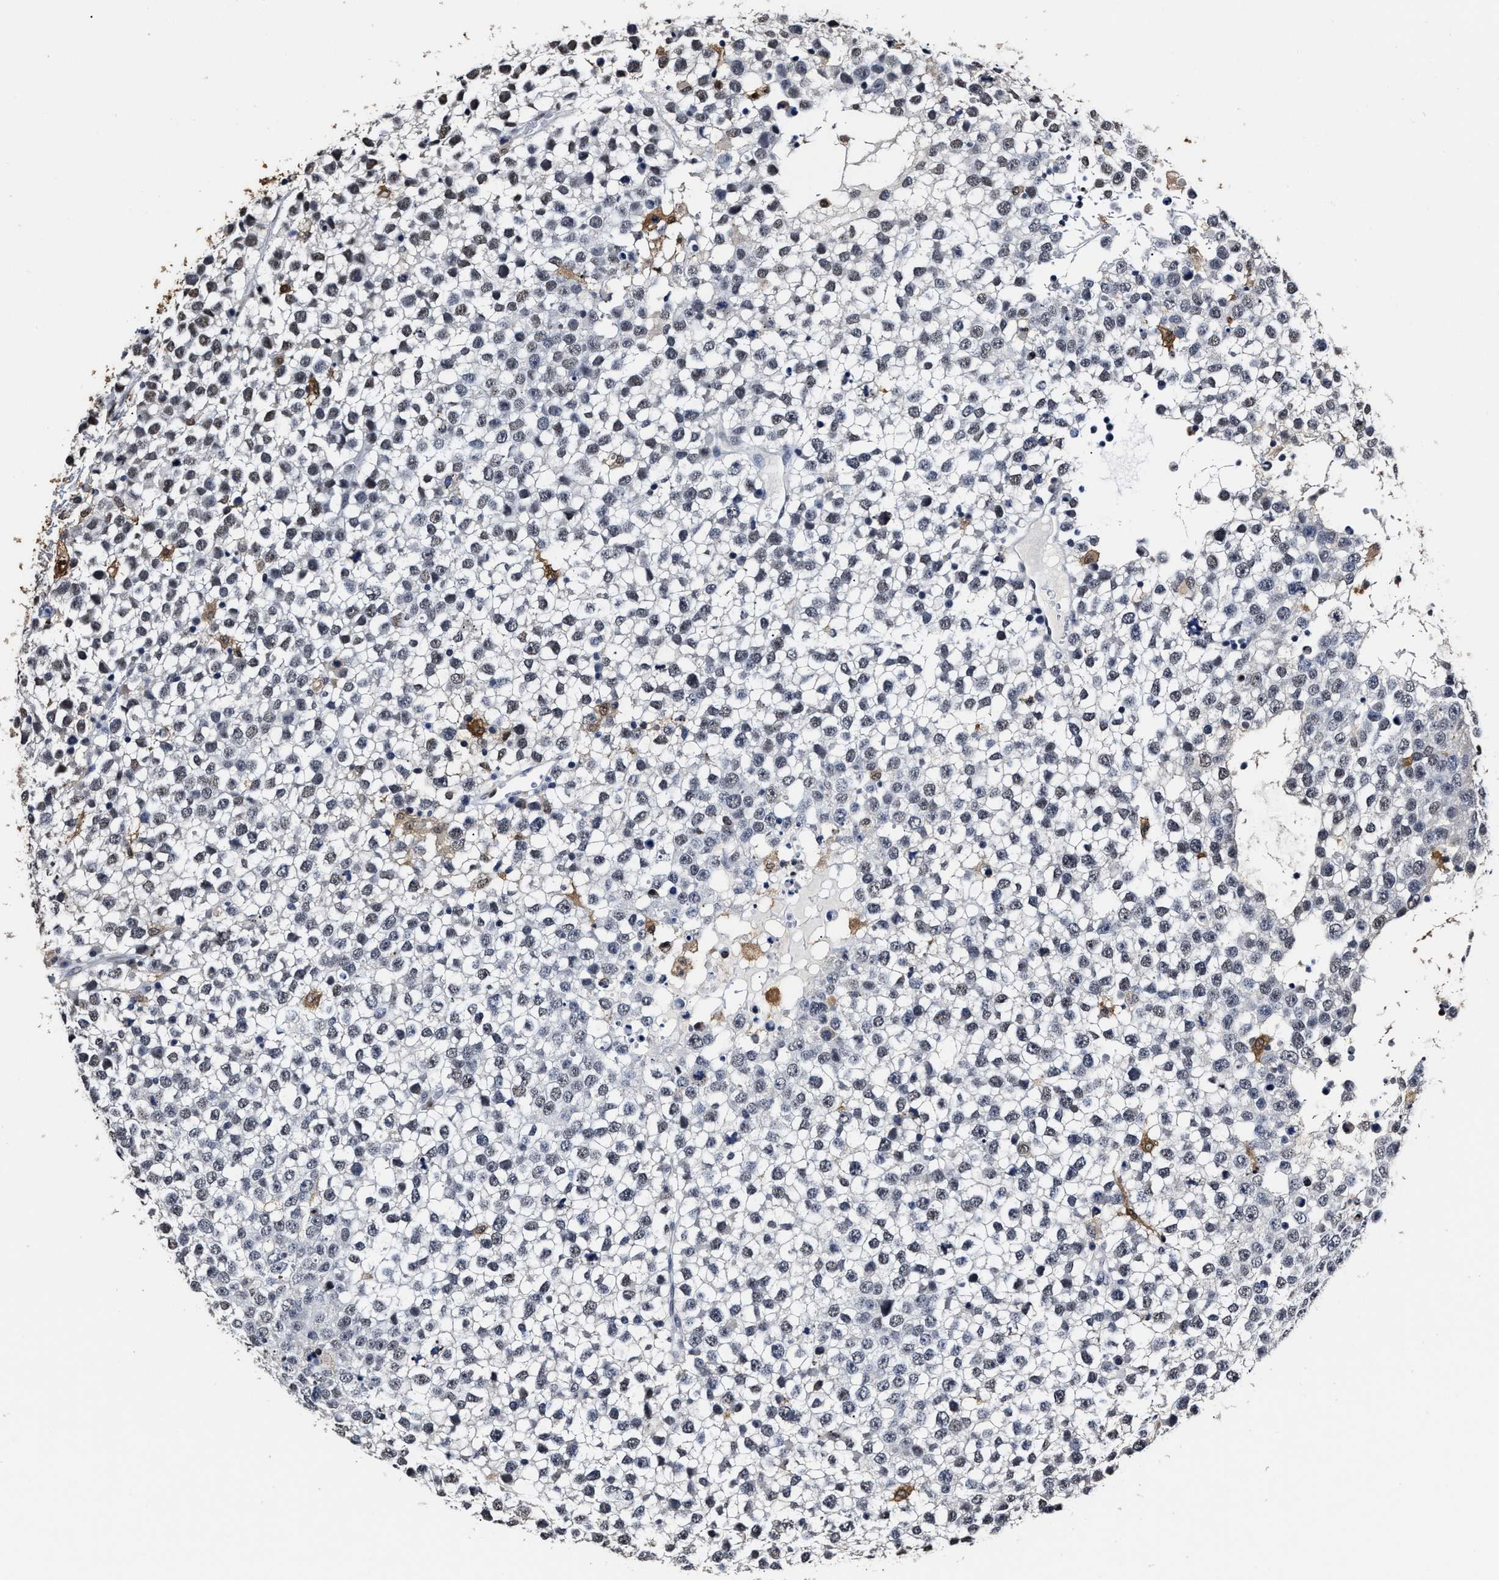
{"staining": {"intensity": "negative", "quantity": "none", "location": "none"}, "tissue": "testis cancer", "cell_type": "Tumor cells", "image_type": "cancer", "snomed": [{"axis": "morphology", "description": "Seminoma, NOS"}, {"axis": "topography", "description": "Testis"}], "caption": "Tumor cells show no significant positivity in testis seminoma.", "gene": "PRPF4B", "patient": {"sex": "male", "age": 65}}